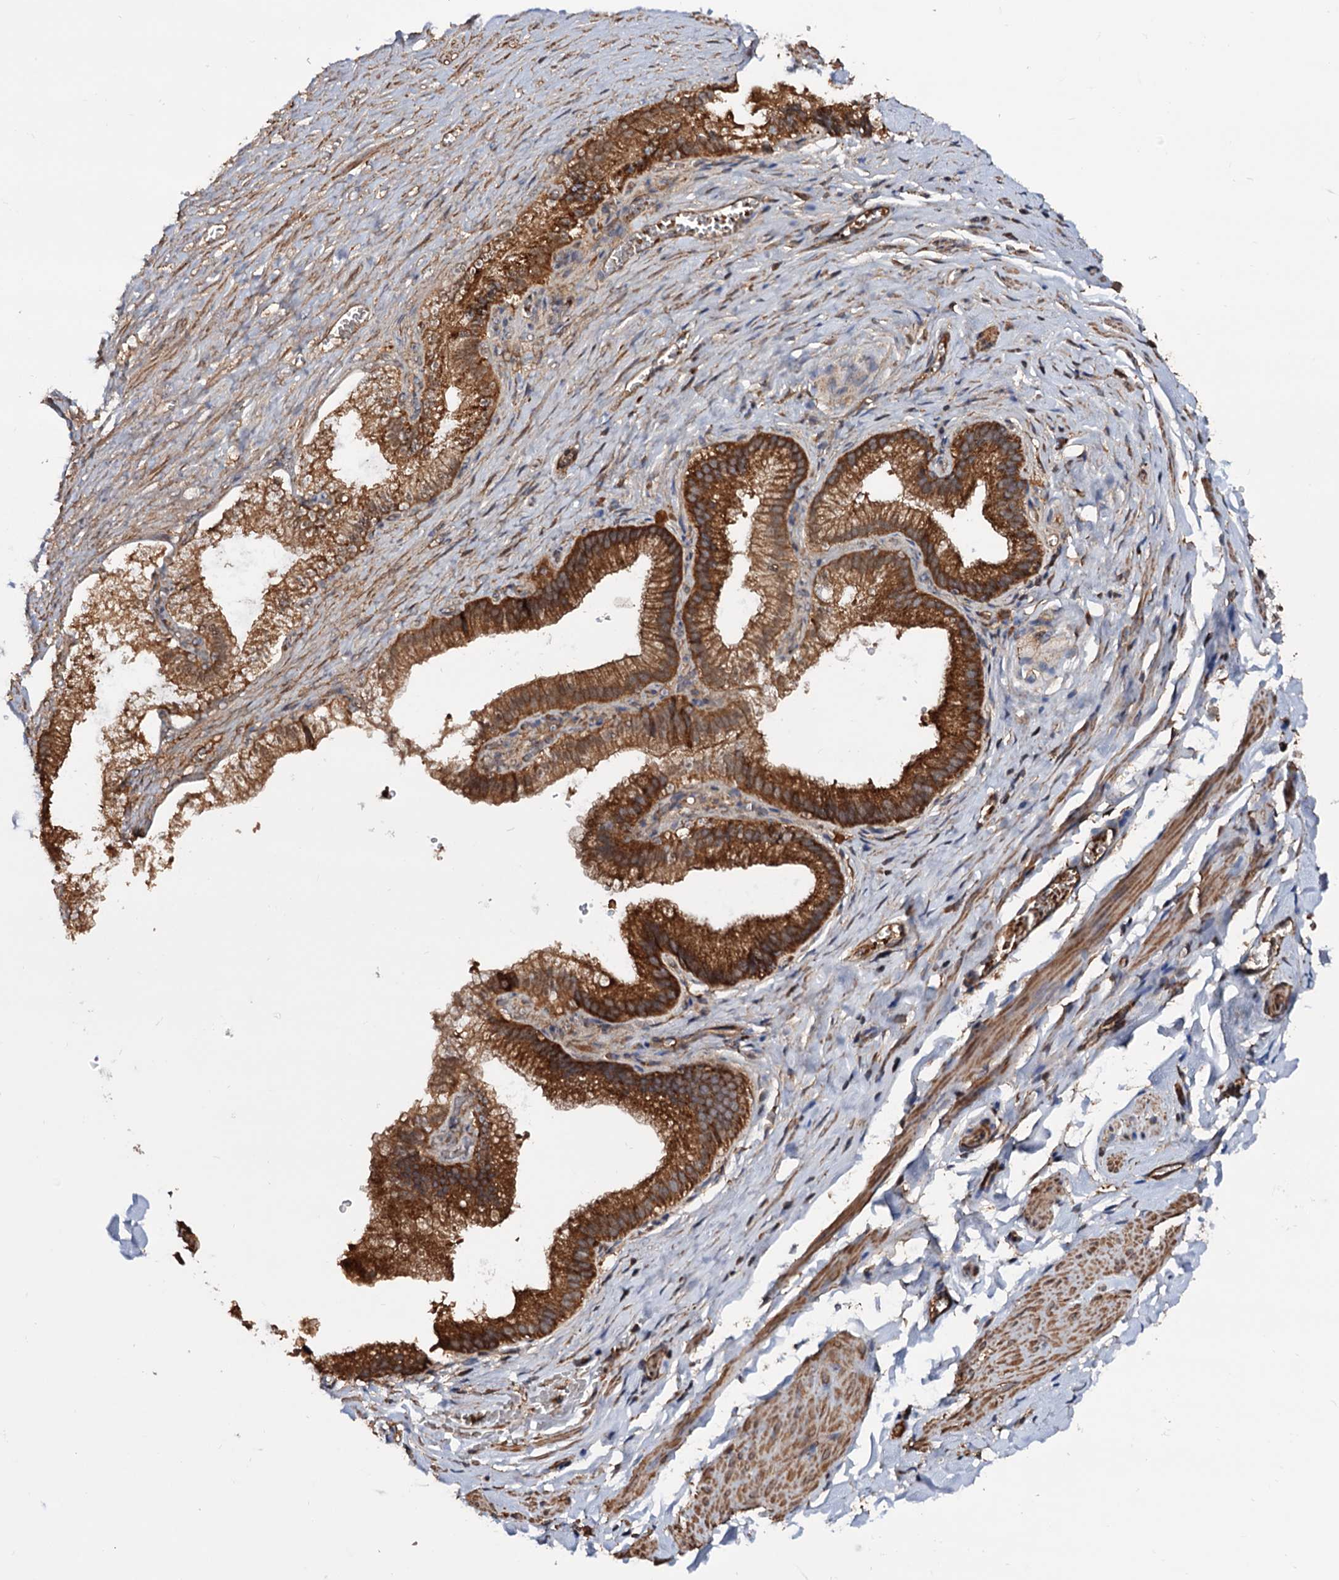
{"staining": {"intensity": "moderate", "quantity": "25%-75%", "location": "cytoplasmic/membranous"}, "tissue": "adipose tissue", "cell_type": "Adipocytes", "image_type": "normal", "snomed": [{"axis": "morphology", "description": "Normal tissue, NOS"}, {"axis": "topography", "description": "Gallbladder"}, {"axis": "topography", "description": "Peripheral nerve tissue"}], "caption": "The histopathology image demonstrates a brown stain indicating the presence of a protein in the cytoplasmic/membranous of adipocytes in adipose tissue. The protein is shown in brown color, while the nuclei are stained blue.", "gene": "MRPL42", "patient": {"sex": "male", "age": 38}}